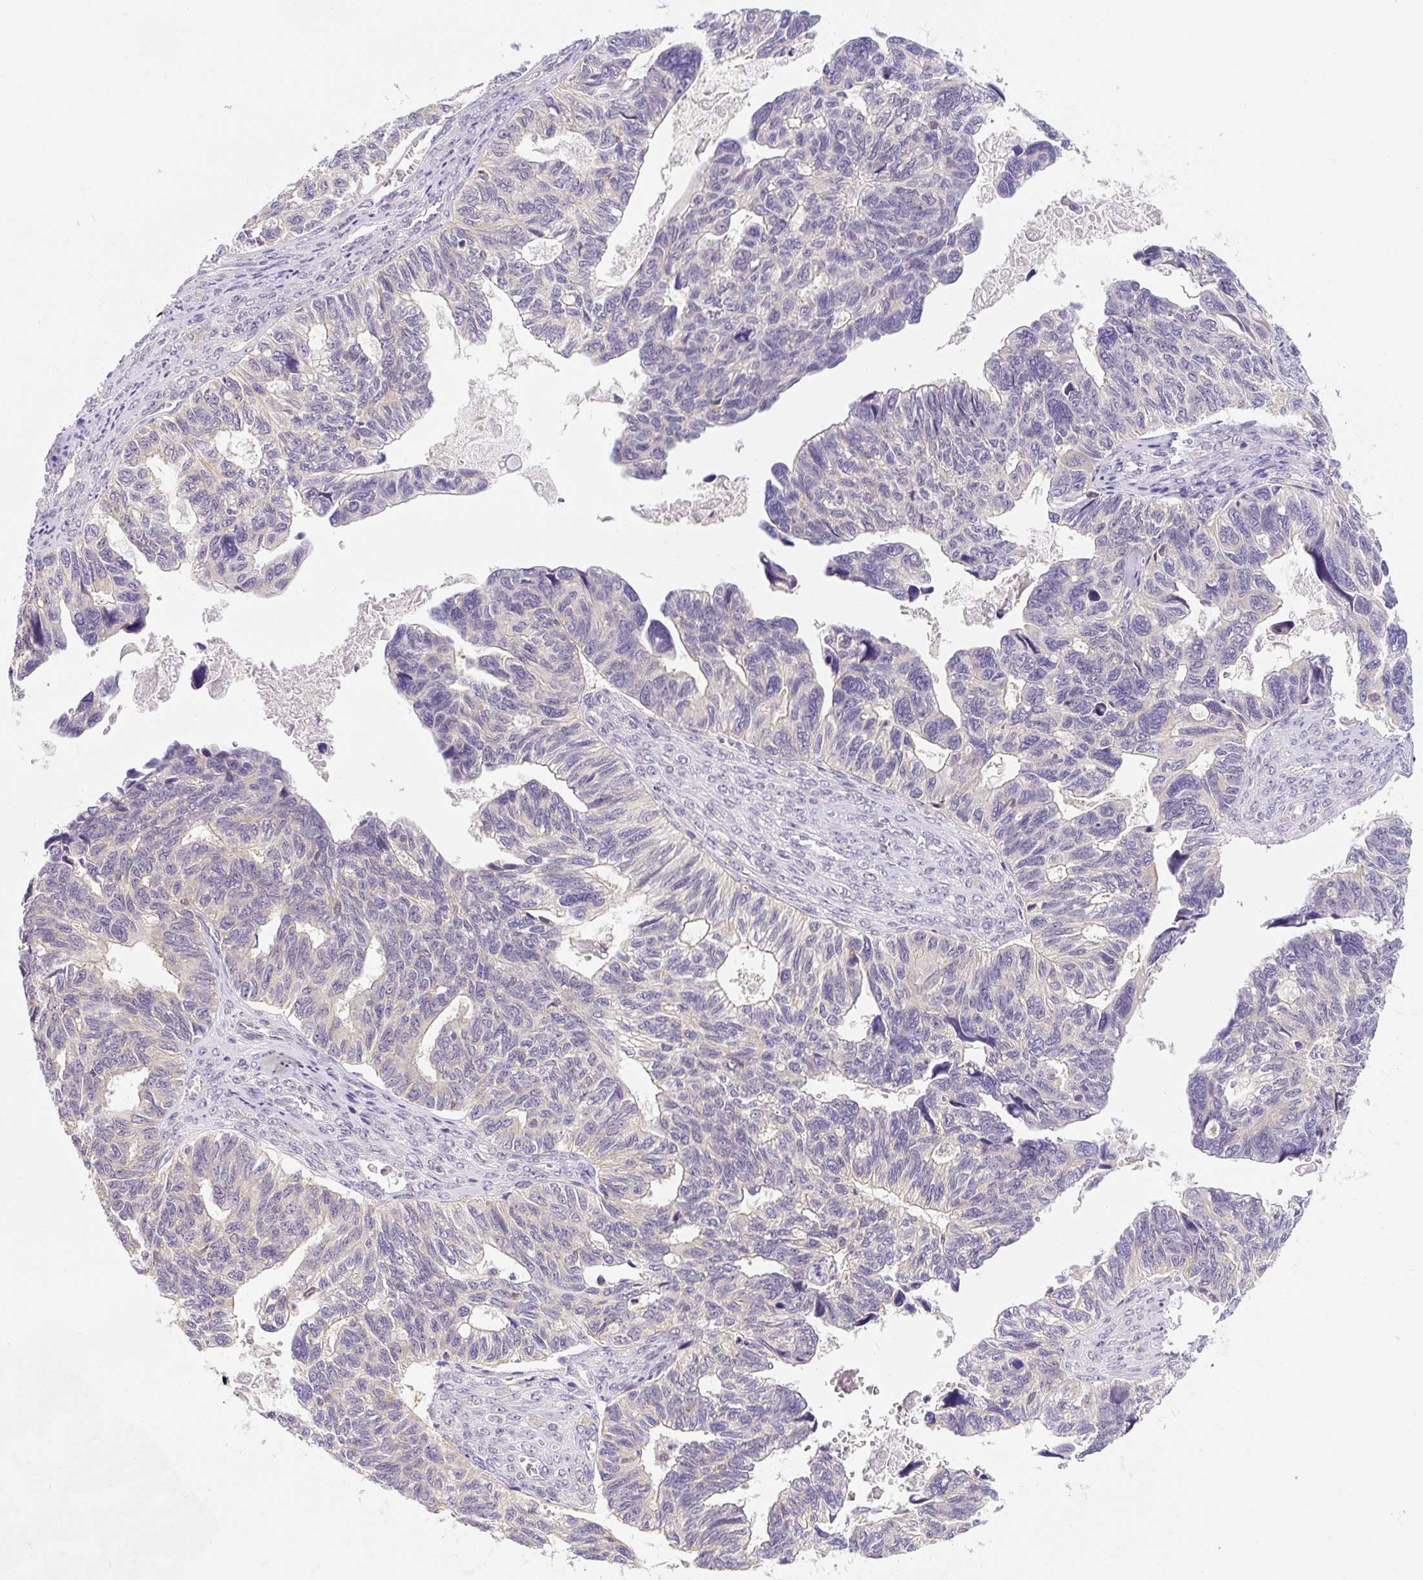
{"staining": {"intensity": "negative", "quantity": "none", "location": "none"}, "tissue": "ovarian cancer", "cell_type": "Tumor cells", "image_type": "cancer", "snomed": [{"axis": "morphology", "description": "Cystadenocarcinoma, serous, NOS"}, {"axis": "topography", "description": "Ovary"}], "caption": "Human ovarian cancer (serous cystadenocarcinoma) stained for a protein using immunohistochemistry reveals no positivity in tumor cells.", "gene": "PLA2G4A", "patient": {"sex": "female", "age": 79}}